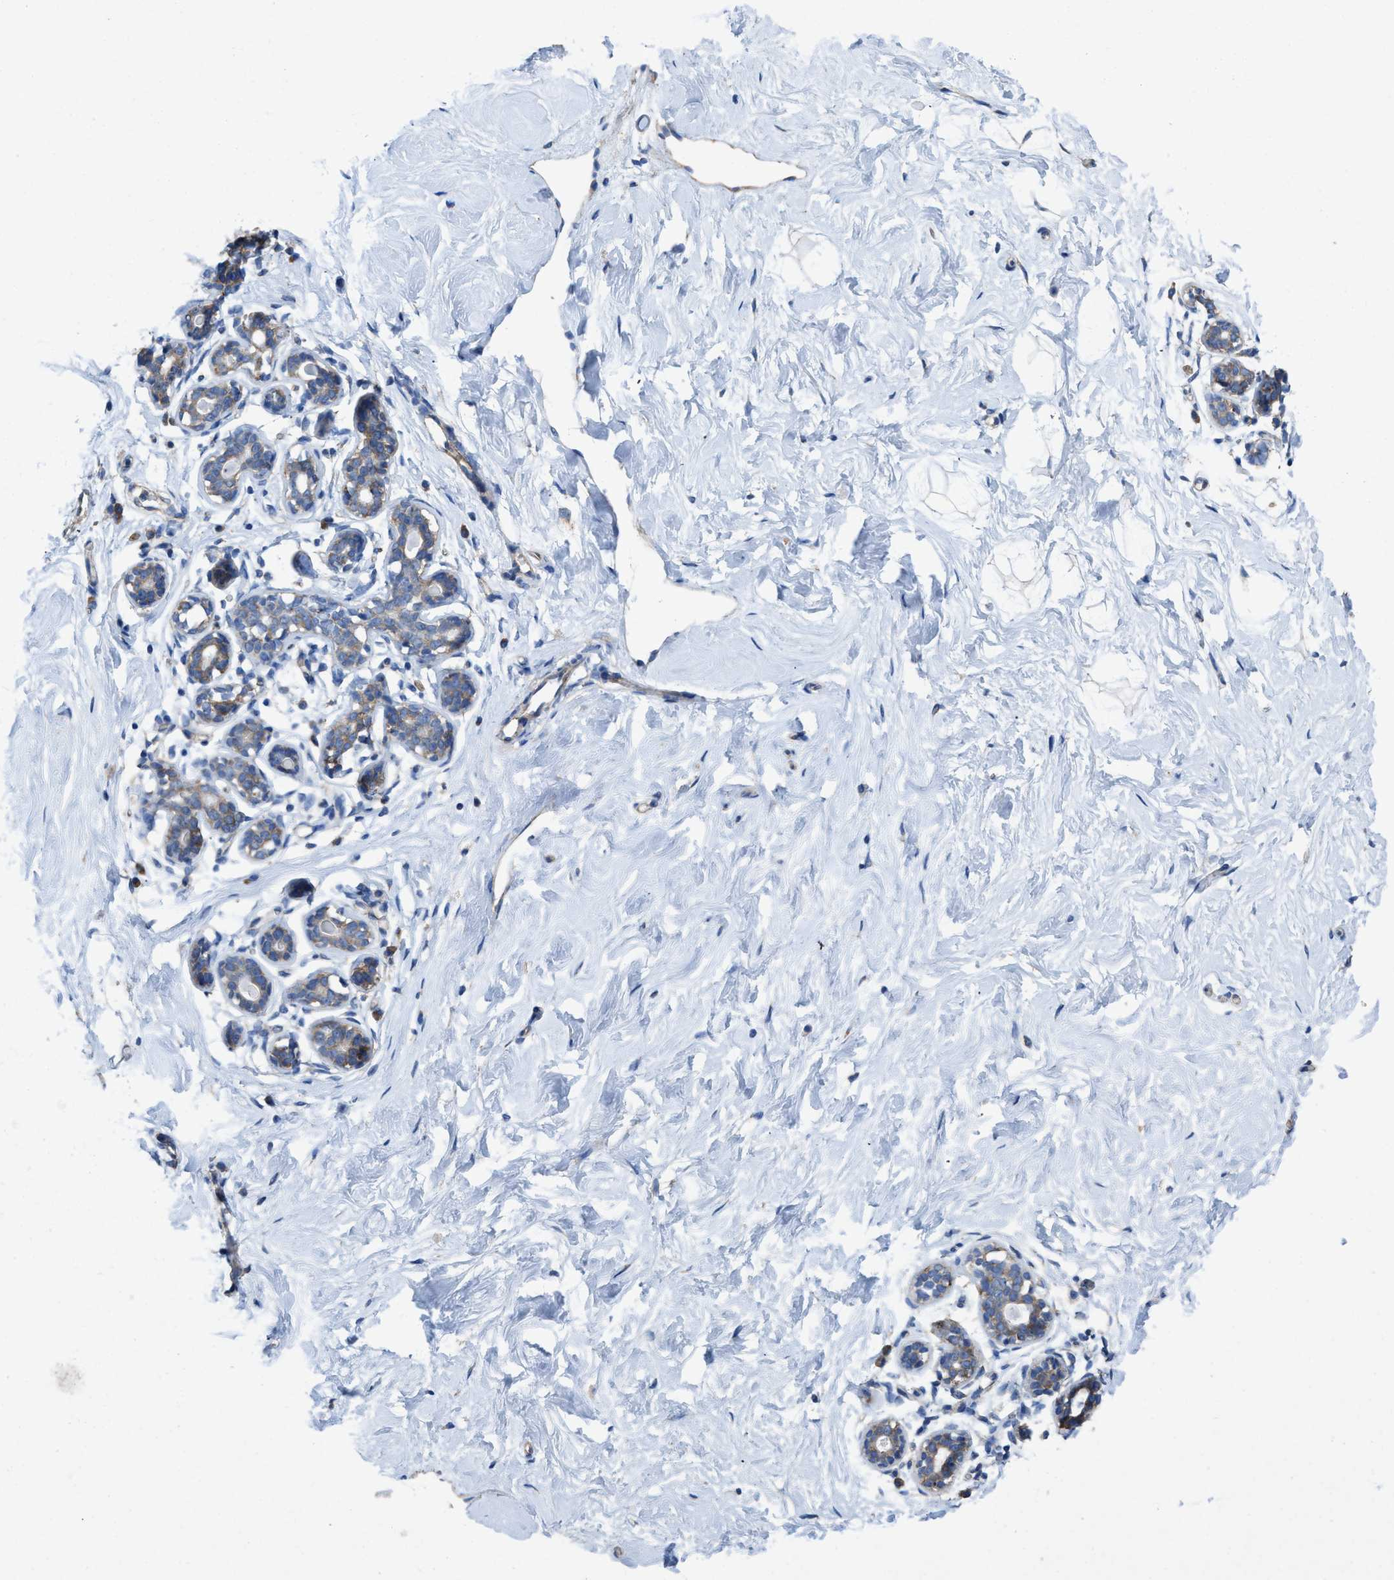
{"staining": {"intensity": "weak", "quantity": "25%-75%", "location": "cytoplasmic/membranous"}, "tissue": "breast", "cell_type": "Adipocytes", "image_type": "normal", "snomed": [{"axis": "morphology", "description": "Normal tissue, NOS"}, {"axis": "topography", "description": "Breast"}], "caption": "Brown immunohistochemical staining in normal human breast reveals weak cytoplasmic/membranous positivity in approximately 25%-75% of adipocytes. The protein of interest is shown in brown color, while the nuclei are stained blue.", "gene": "DOLPP1", "patient": {"sex": "female", "age": 23}}